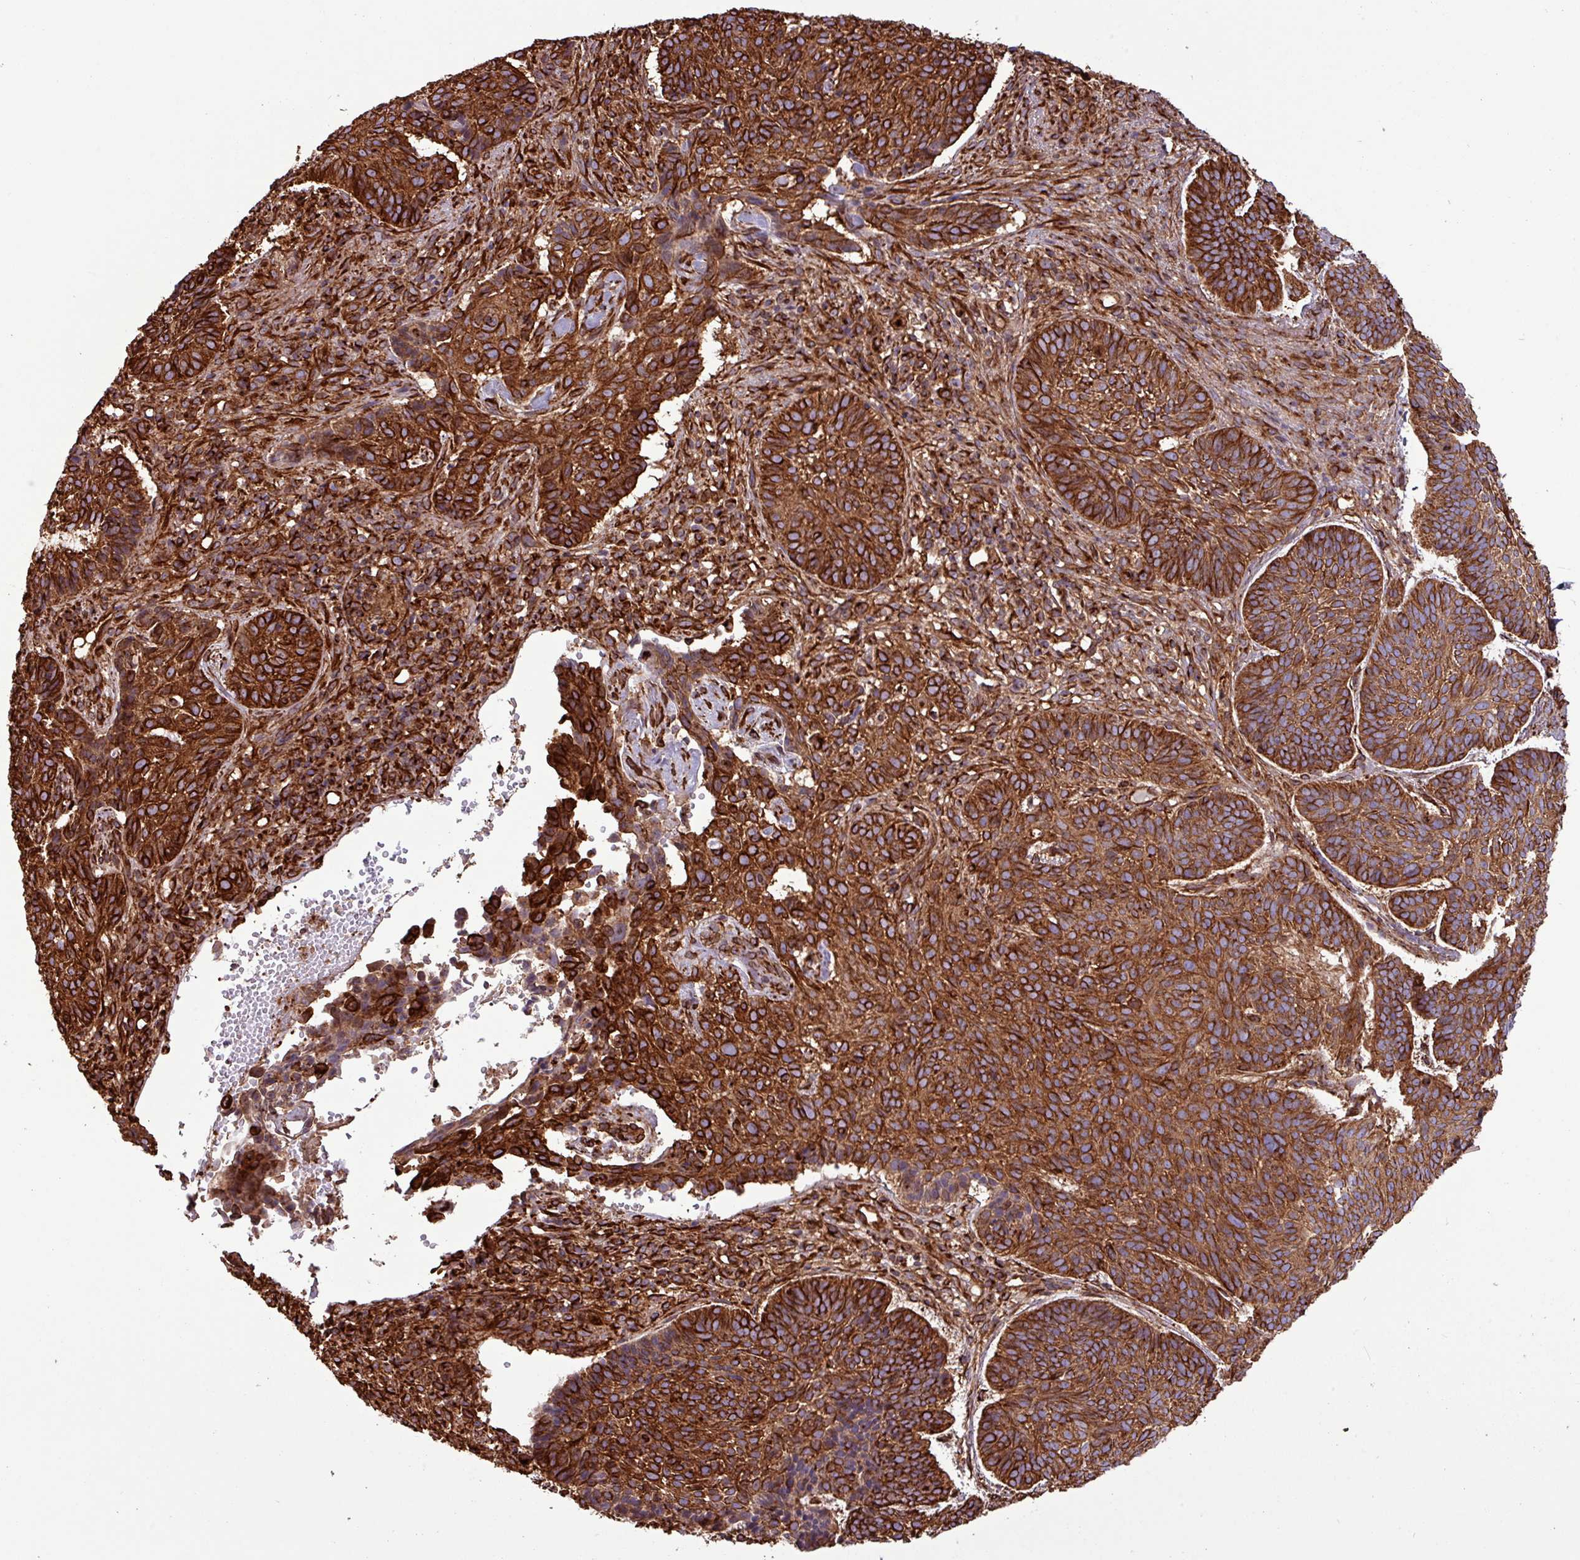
{"staining": {"intensity": "strong", "quantity": ">75%", "location": "cytoplasmic/membranous"}, "tissue": "skin cancer", "cell_type": "Tumor cells", "image_type": "cancer", "snomed": [{"axis": "morphology", "description": "Basal cell carcinoma"}, {"axis": "topography", "description": "Skin"}], "caption": "Immunohistochemical staining of human basal cell carcinoma (skin) reveals high levels of strong cytoplasmic/membranous protein expression in approximately >75% of tumor cells. (DAB (3,3'-diaminobenzidine) IHC with brightfield microscopy, high magnification).", "gene": "ZNF300", "patient": {"sex": "male", "age": 70}}